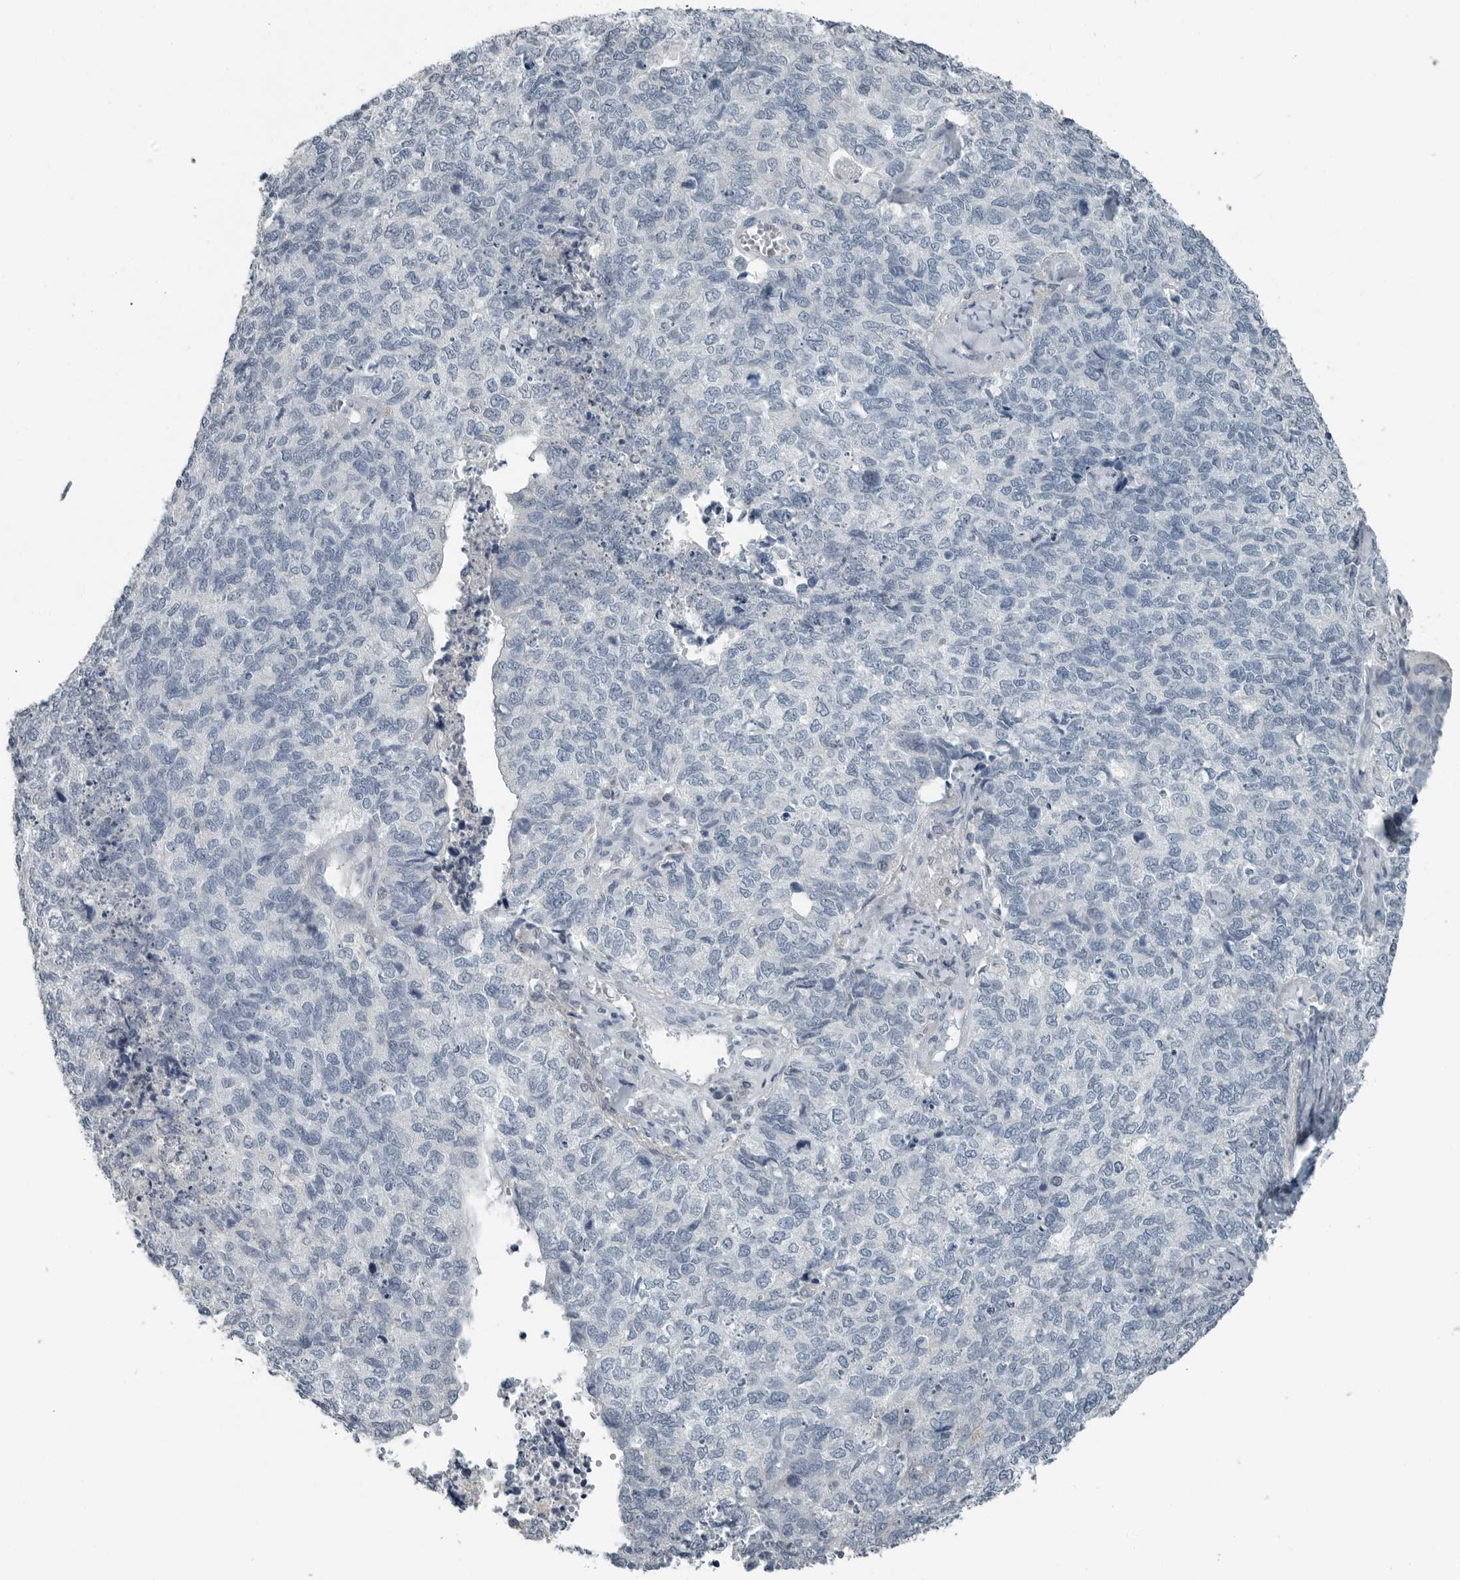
{"staining": {"intensity": "negative", "quantity": "none", "location": "none"}, "tissue": "cervical cancer", "cell_type": "Tumor cells", "image_type": "cancer", "snomed": [{"axis": "morphology", "description": "Squamous cell carcinoma, NOS"}, {"axis": "topography", "description": "Cervix"}], "caption": "This is an immunohistochemistry (IHC) micrograph of cervical cancer (squamous cell carcinoma). There is no positivity in tumor cells.", "gene": "KYAT1", "patient": {"sex": "female", "age": 63}}